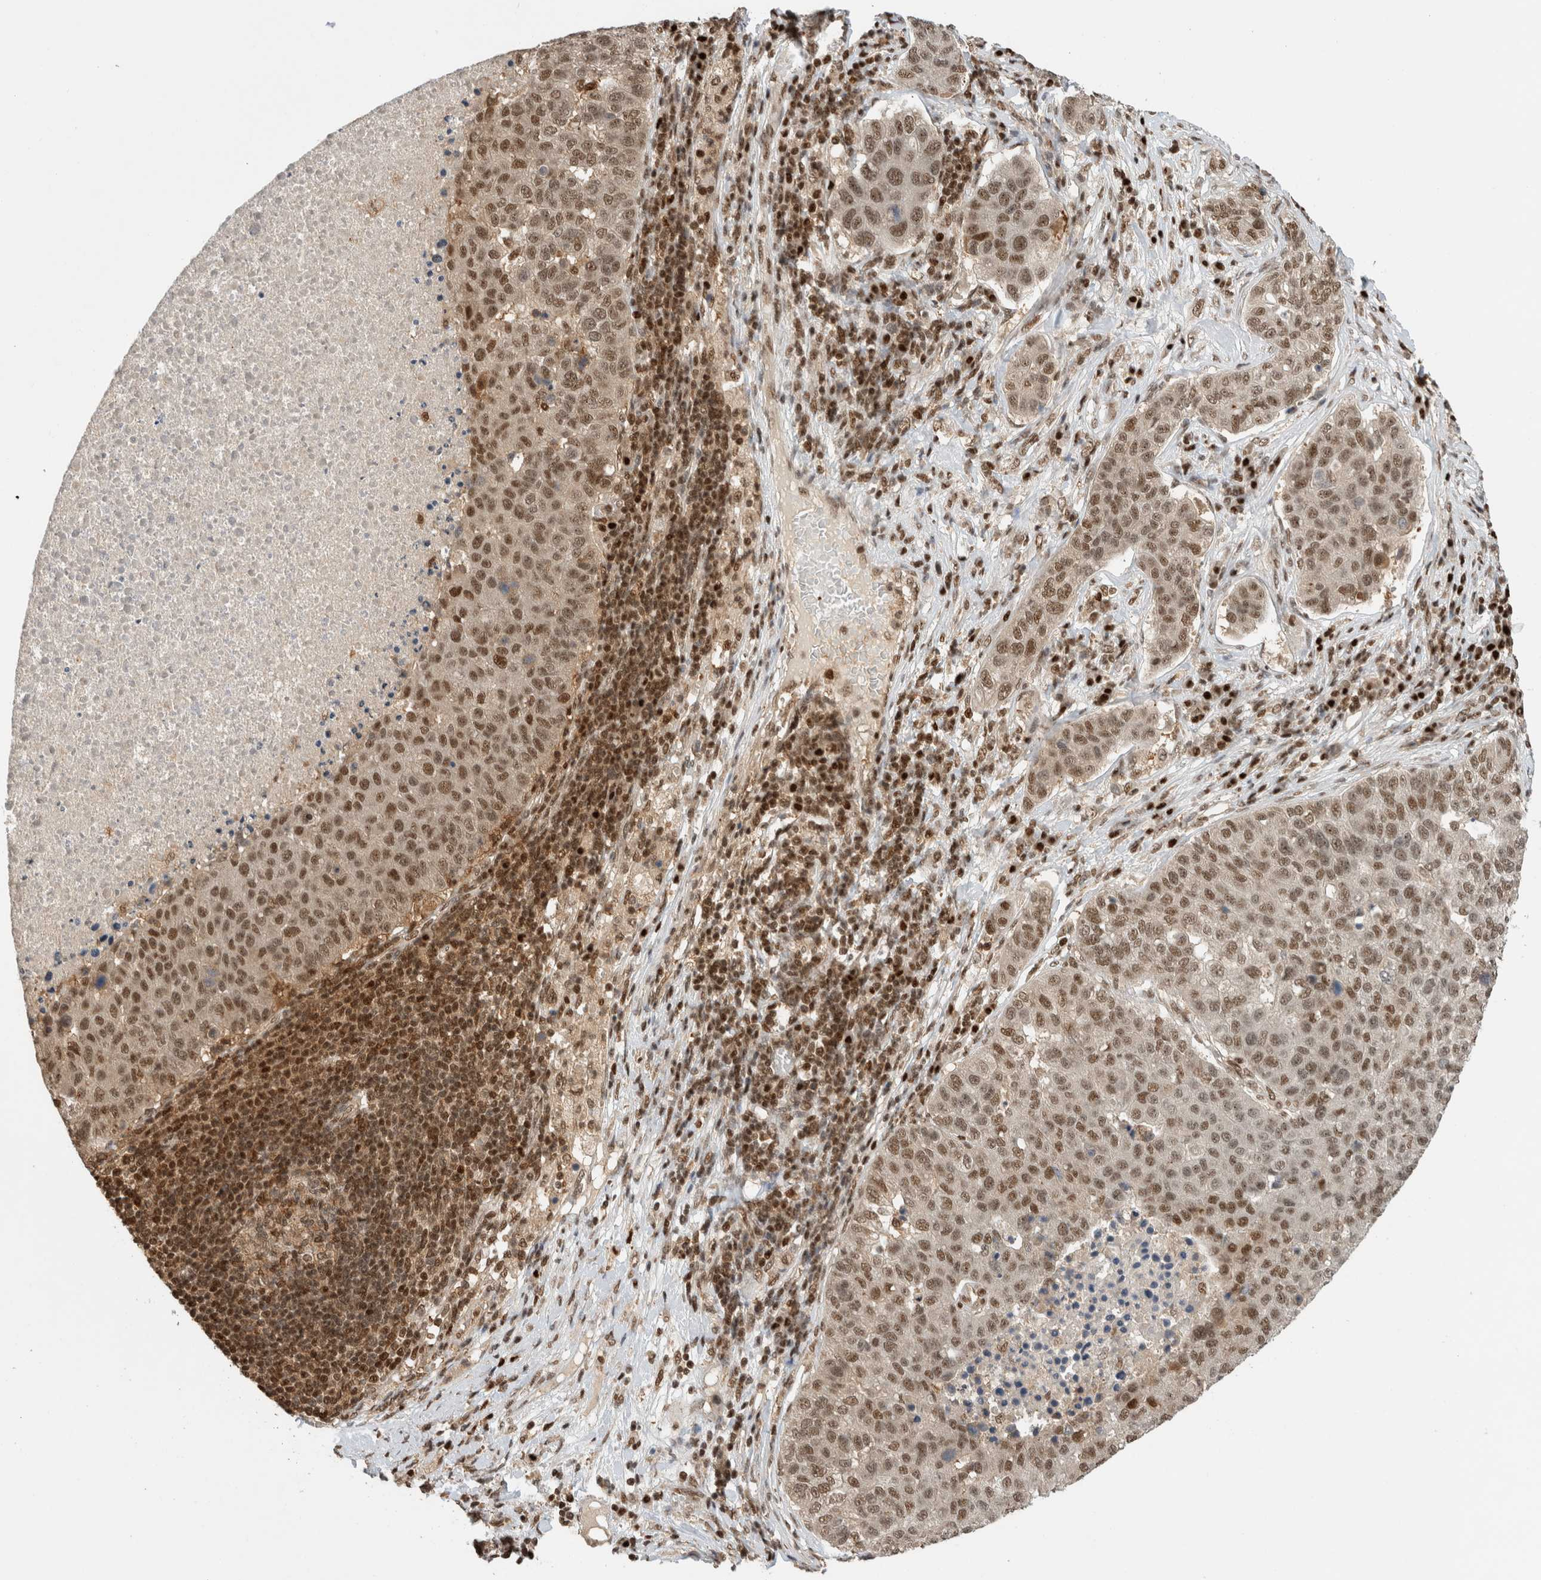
{"staining": {"intensity": "moderate", "quantity": ">75%", "location": "nuclear"}, "tissue": "pancreatic cancer", "cell_type": "Tumor cells", "image_type": "cancer", "snomed": [{"axis": "morphology", "description": "Adenocarcinoma, NOS"}, {"axis": "topography", "description": "Pancreas"}], "caption": "Pancreatic cancer stained with IHC shows moderate nuclear positivity in approximately >75% of tumor cells.", "gene": "SNRNP40", "patient": {"sex": "female", "age": 61}}